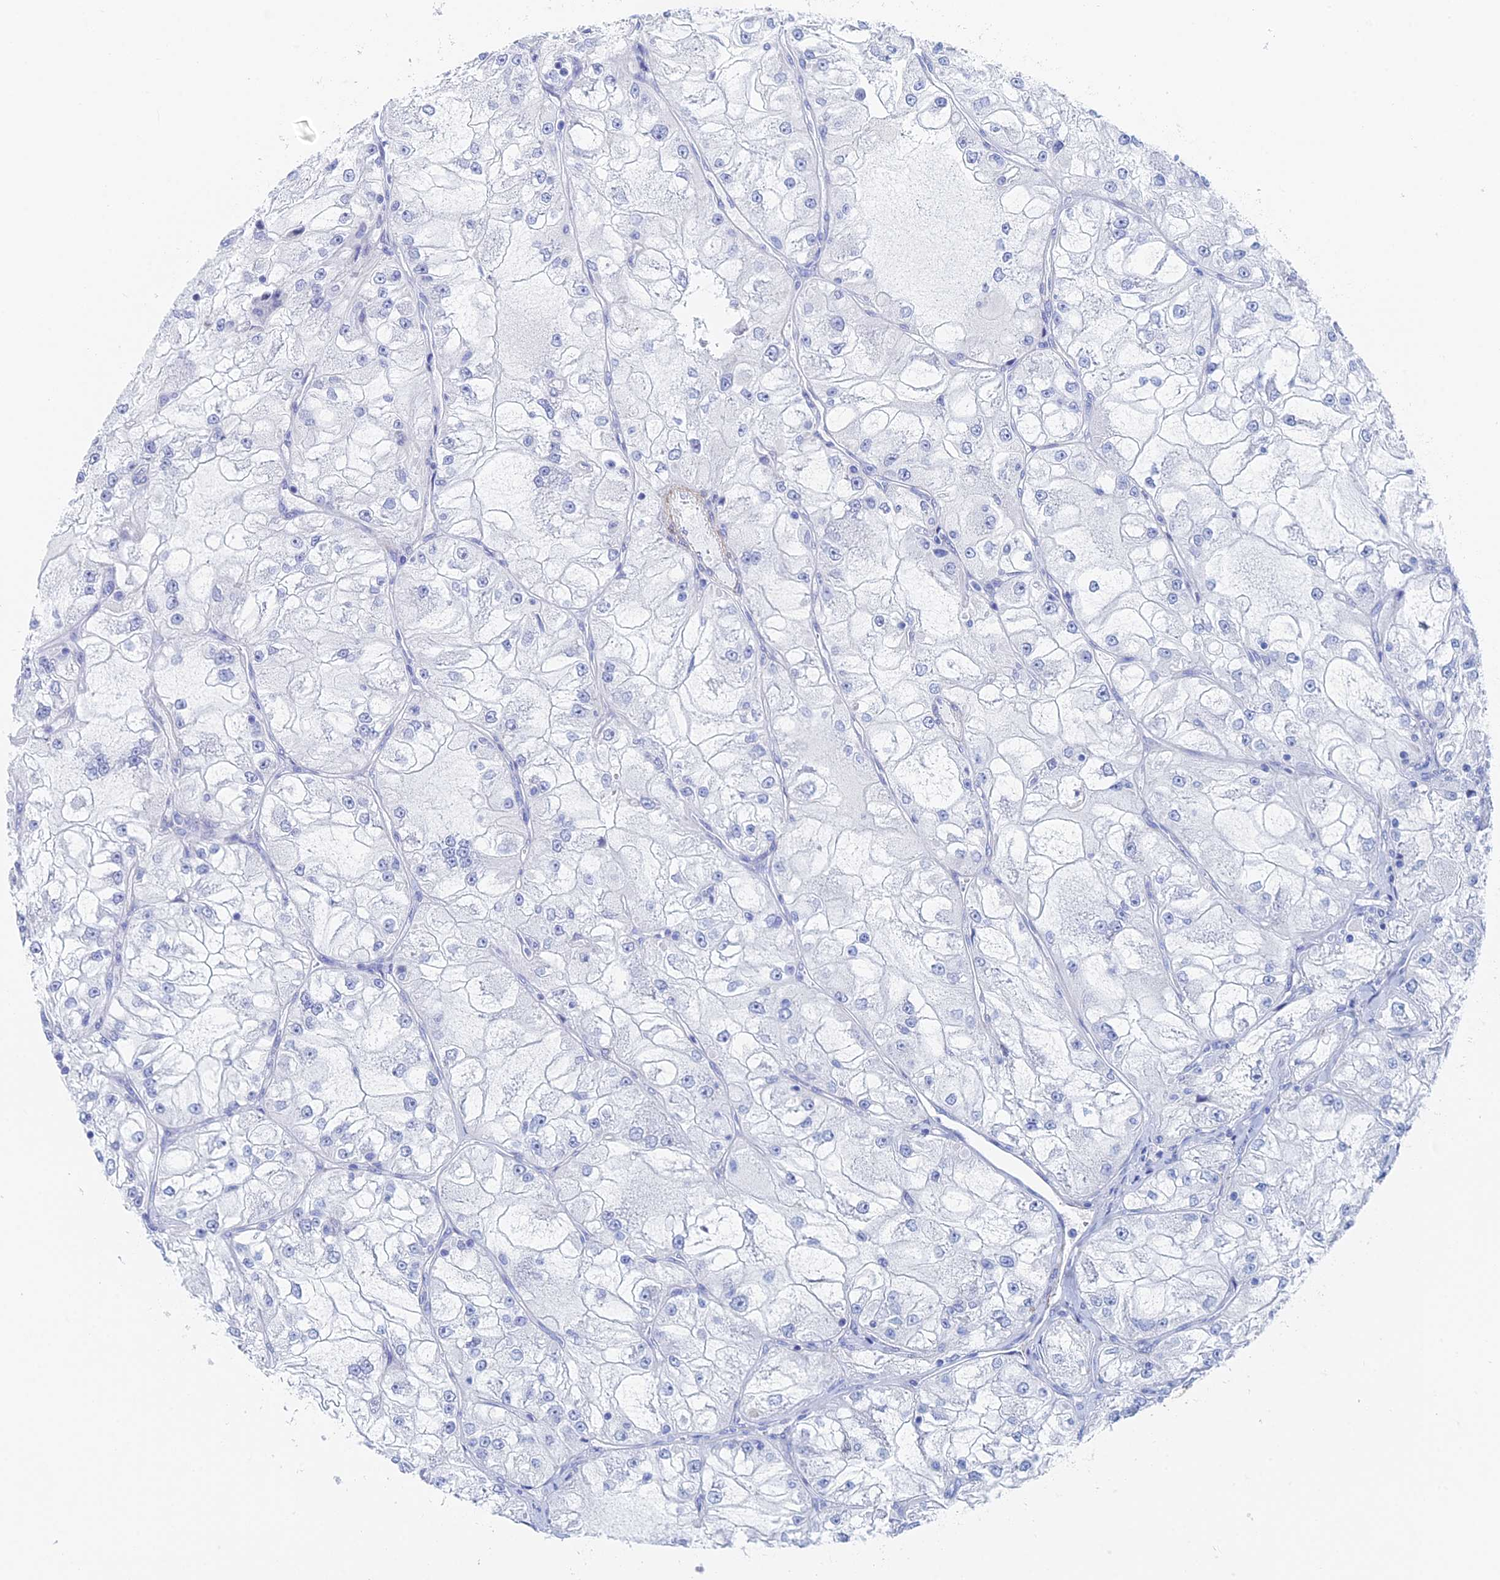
{"staining": {"intensity": "negative", "quantity": "none", "location": "none"}, "tissue": "renal cancer", "cell_type": "Tumor cells", "image_type": "cancer", "snomed": [{"axis": "morphology", "description": "Adenocarcinoma, NOS"}, {"axis": "topography", "description": "Kidney"}], "caption": "Renal cancer (adenocarcinoma) was stained to show a protein in brown. There is no significant staining in tumor cells.", "gene": "KCNK18", "patient": {"sex": "female", "age": 72}}